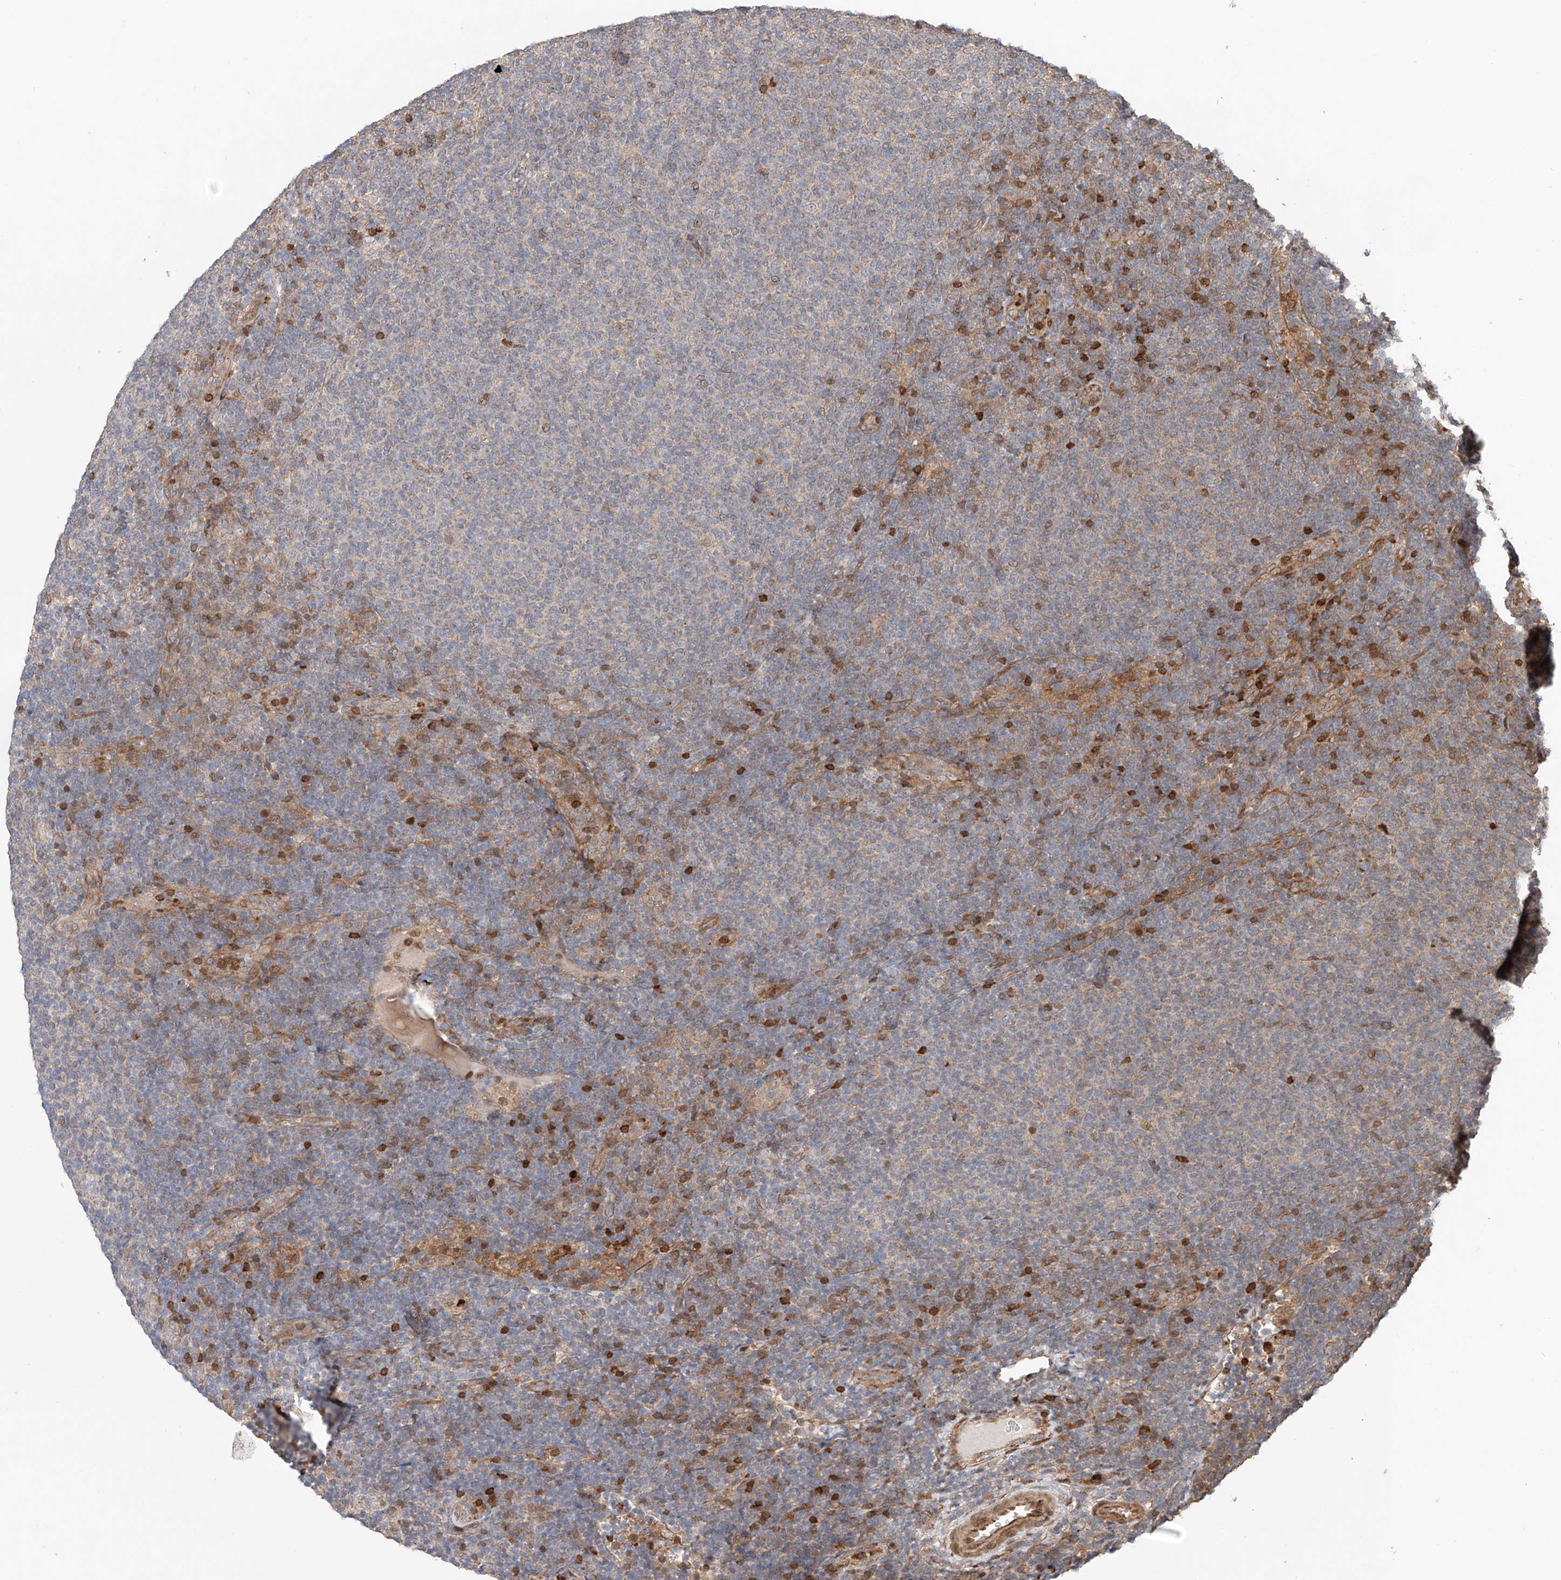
{"staining": {"intensity": "negative", "quantity": "none", "location": "none"}, "tissue": "lymphoma", "cell_type": "Tumor cells", "image_type": "cancer", "snomed": [{"axis": "morphology", "description": "Malignant lymphoma, non-Hodgkin's type, Low grade"}, {"axis": "topography", "description": "Lymph node"}], "caption": "Immunohistochemical staining of human malignant lymphoma, non-Hodgkin's type (low-grade) exhibits no significant expression in tumor cells.", "gene": "IGSF22", "patient": {"sex": "male", "age": 66}}